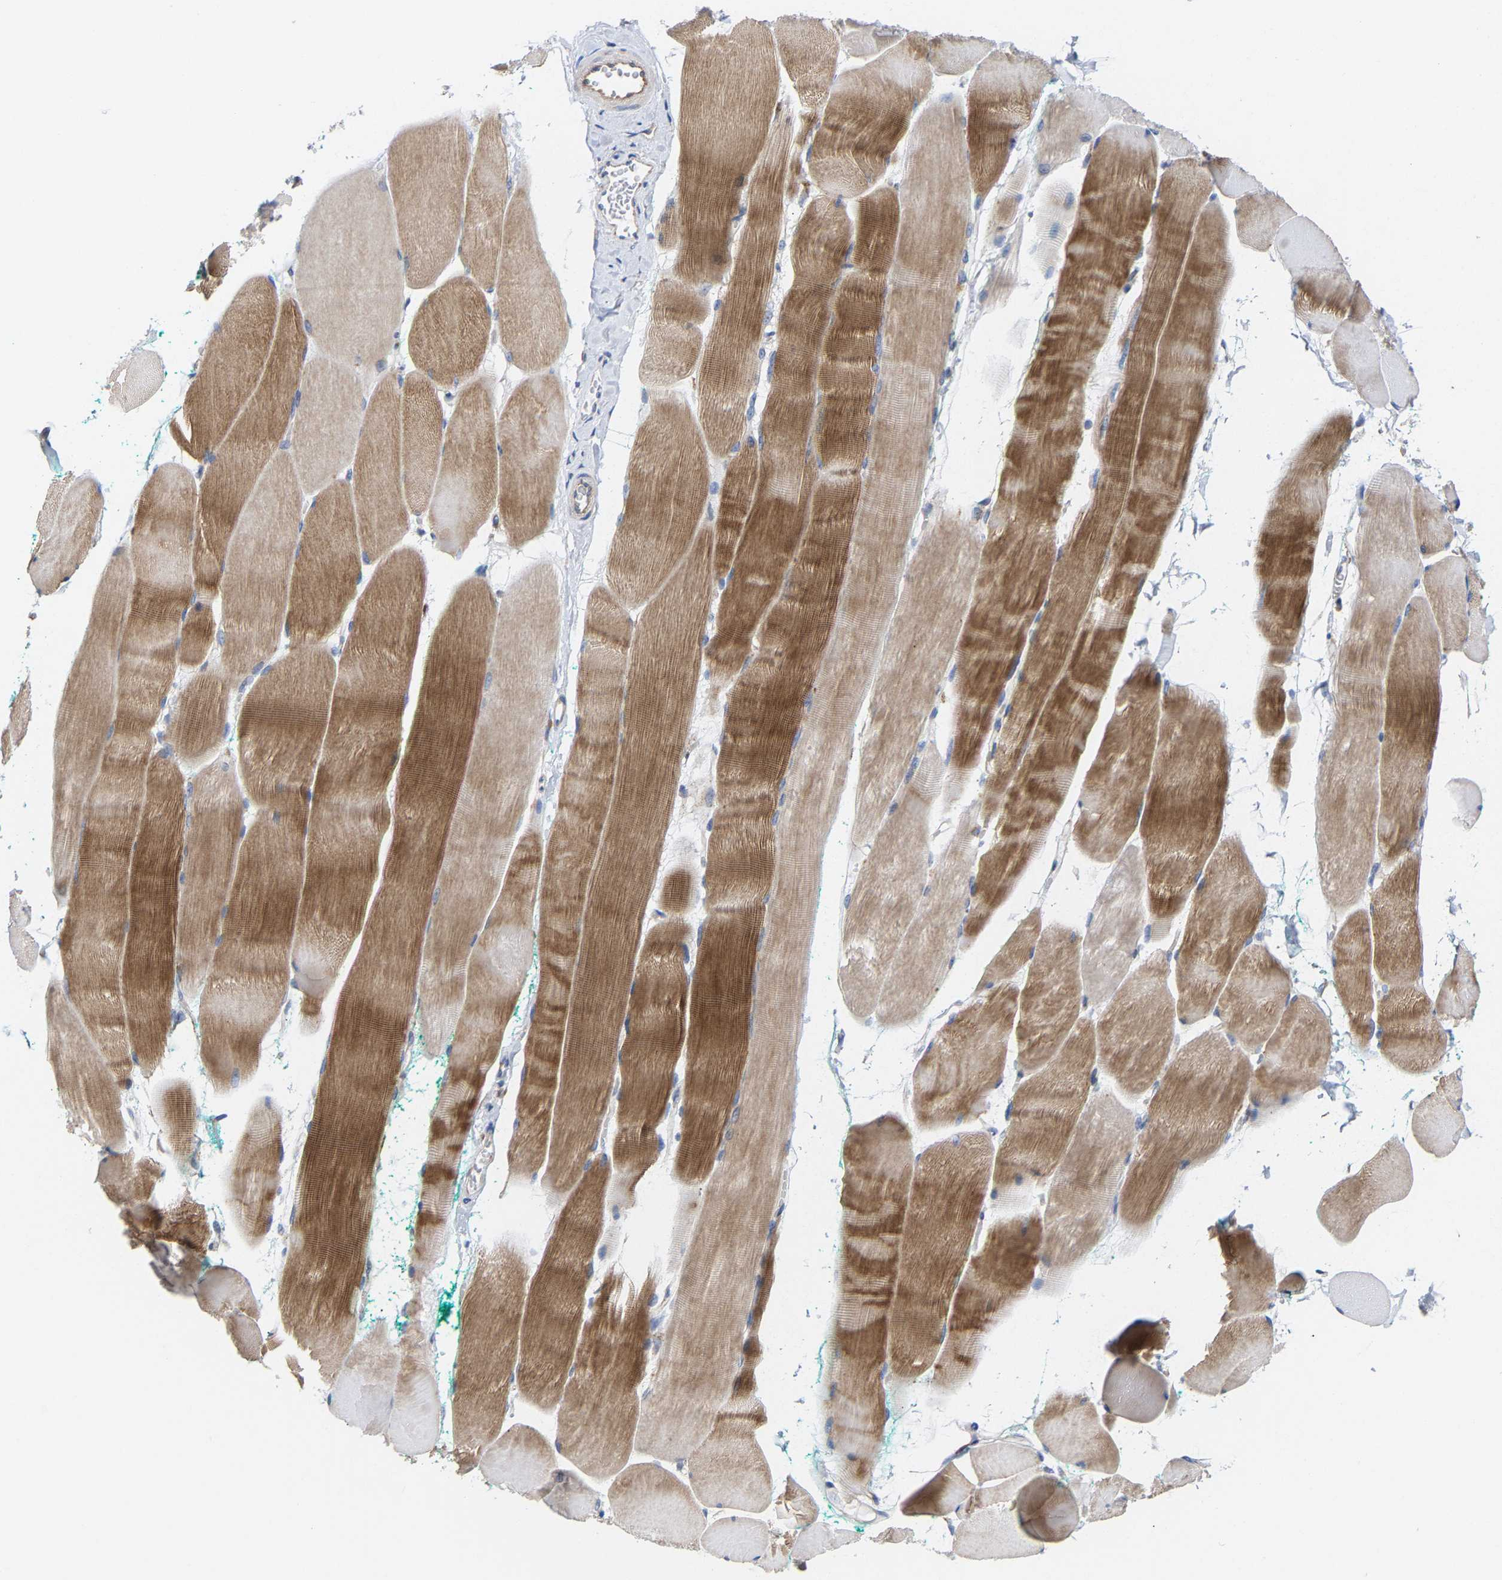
{"staining": {"intensity": "moderate", "quantity": "25%-75%", "location": "cytoplasmic/membranous"}, "tissue": "skeletal muscle", "cell_type": "Myocytes", "image_type": "normal", "snomed": [{"axis": "morphology", "description": "Normal tissue, NOS"}, {"axis": "morphology", "description": "Squamous cell carcinoma, NOS"}, {"axis": "topography", "description": "Skeletal muscle"}], "caption": "The image shows a brown stain indicating the presence of a protein in the cytoplasmic/membranous of myocytes in skeletal muscle. (DAB (3,3'-diaminobenzidine) IHC, brown staining for protein, blue staining for nuclei).", "gene": "PPP1R15A", "patient": {"sex": "male", "age": 51}}